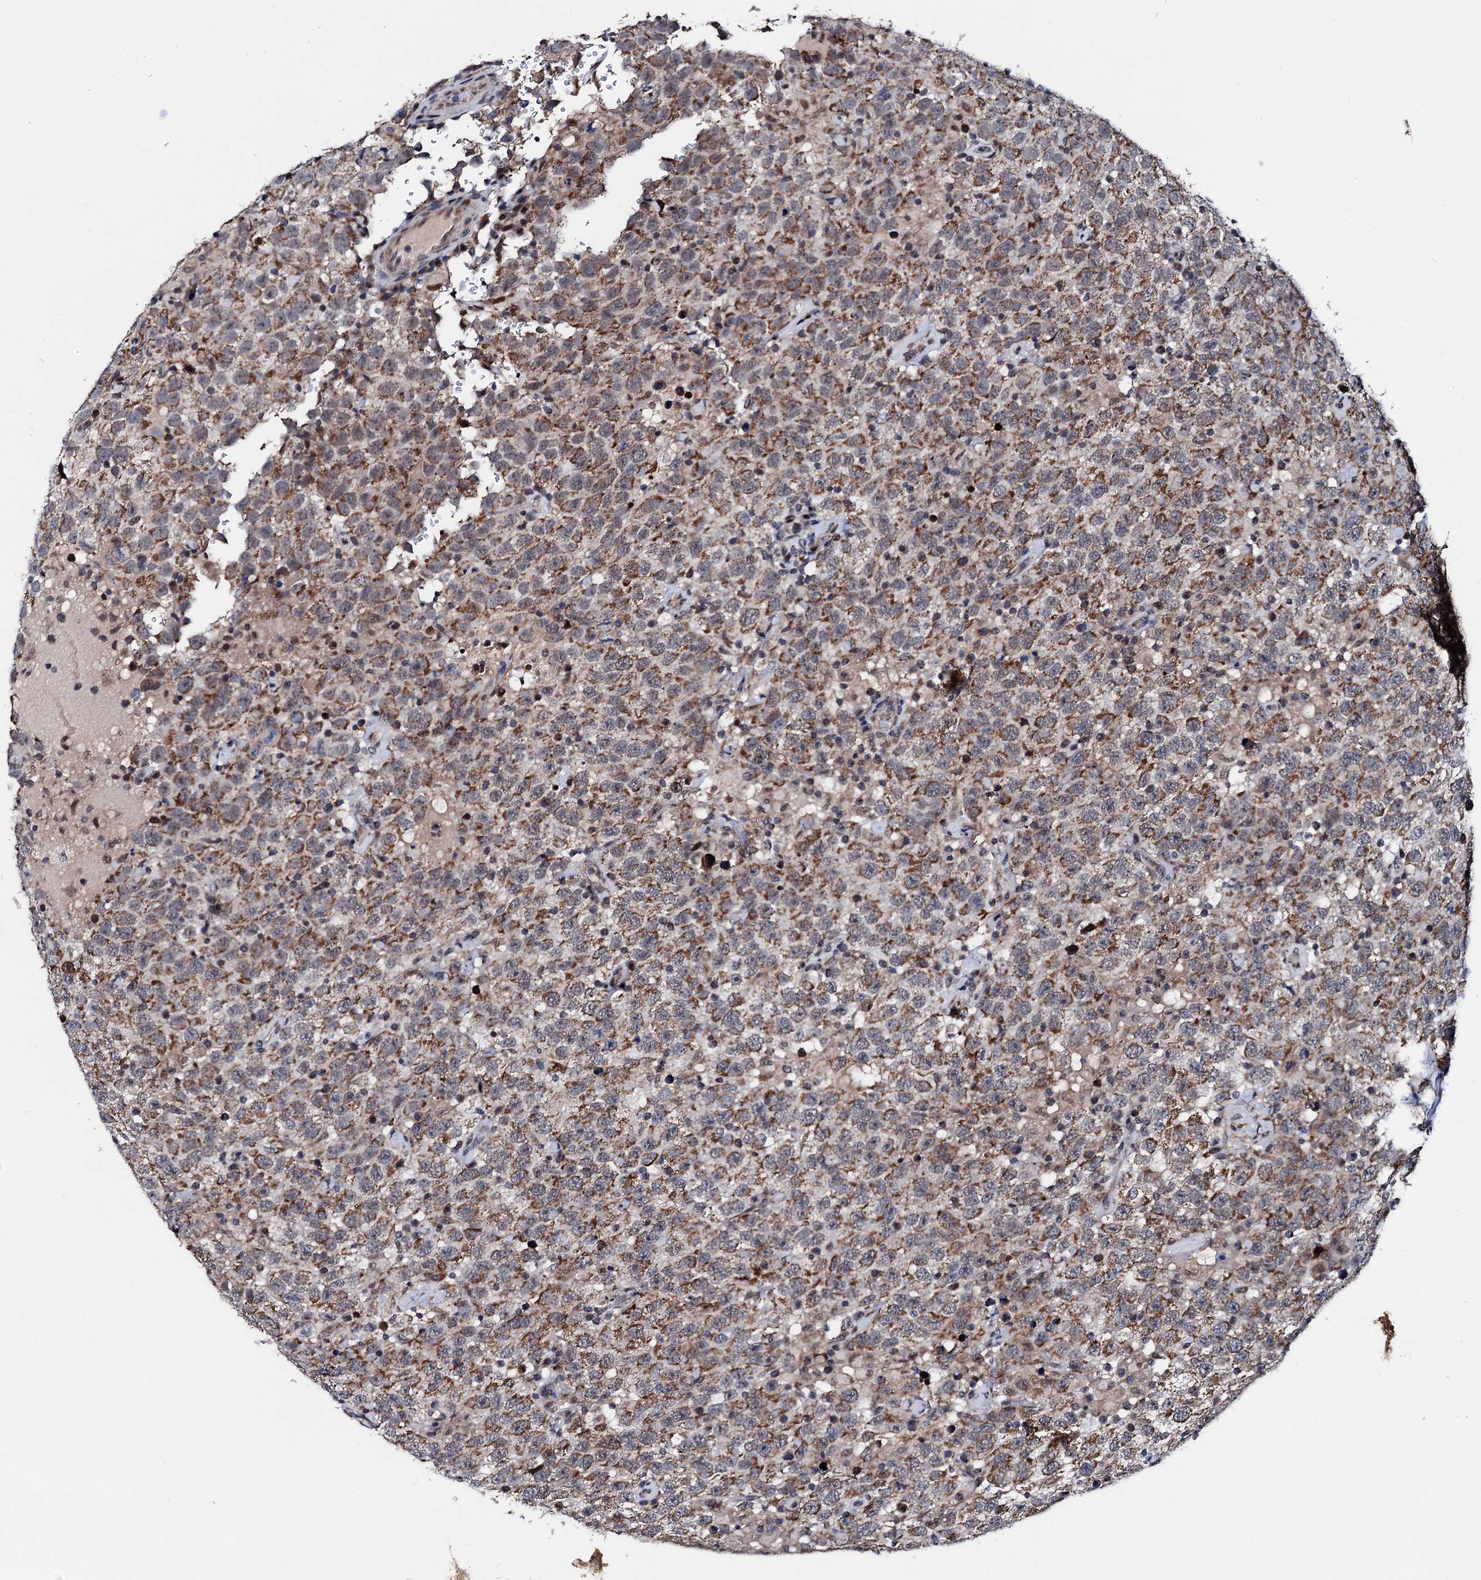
{"staining": {"intensity": "moderate", "quantity": ">75%", "location": "cytoplasmic/membranous"}, "tissue": "testis cancer", "cell_type": "Tumor cells", "image_type": "cancer", "snomed": [{"axis": "morphology", "description": "Seminoma, NOS"}, {"axis": "topography", "description": "Testis"}], "caption": "Human testis cancer (seminoma) stained with a protein marker reveals moderate staining in tumor cells.", "gene": "COA4", "patient": {"sex": "male", "age": 41}}